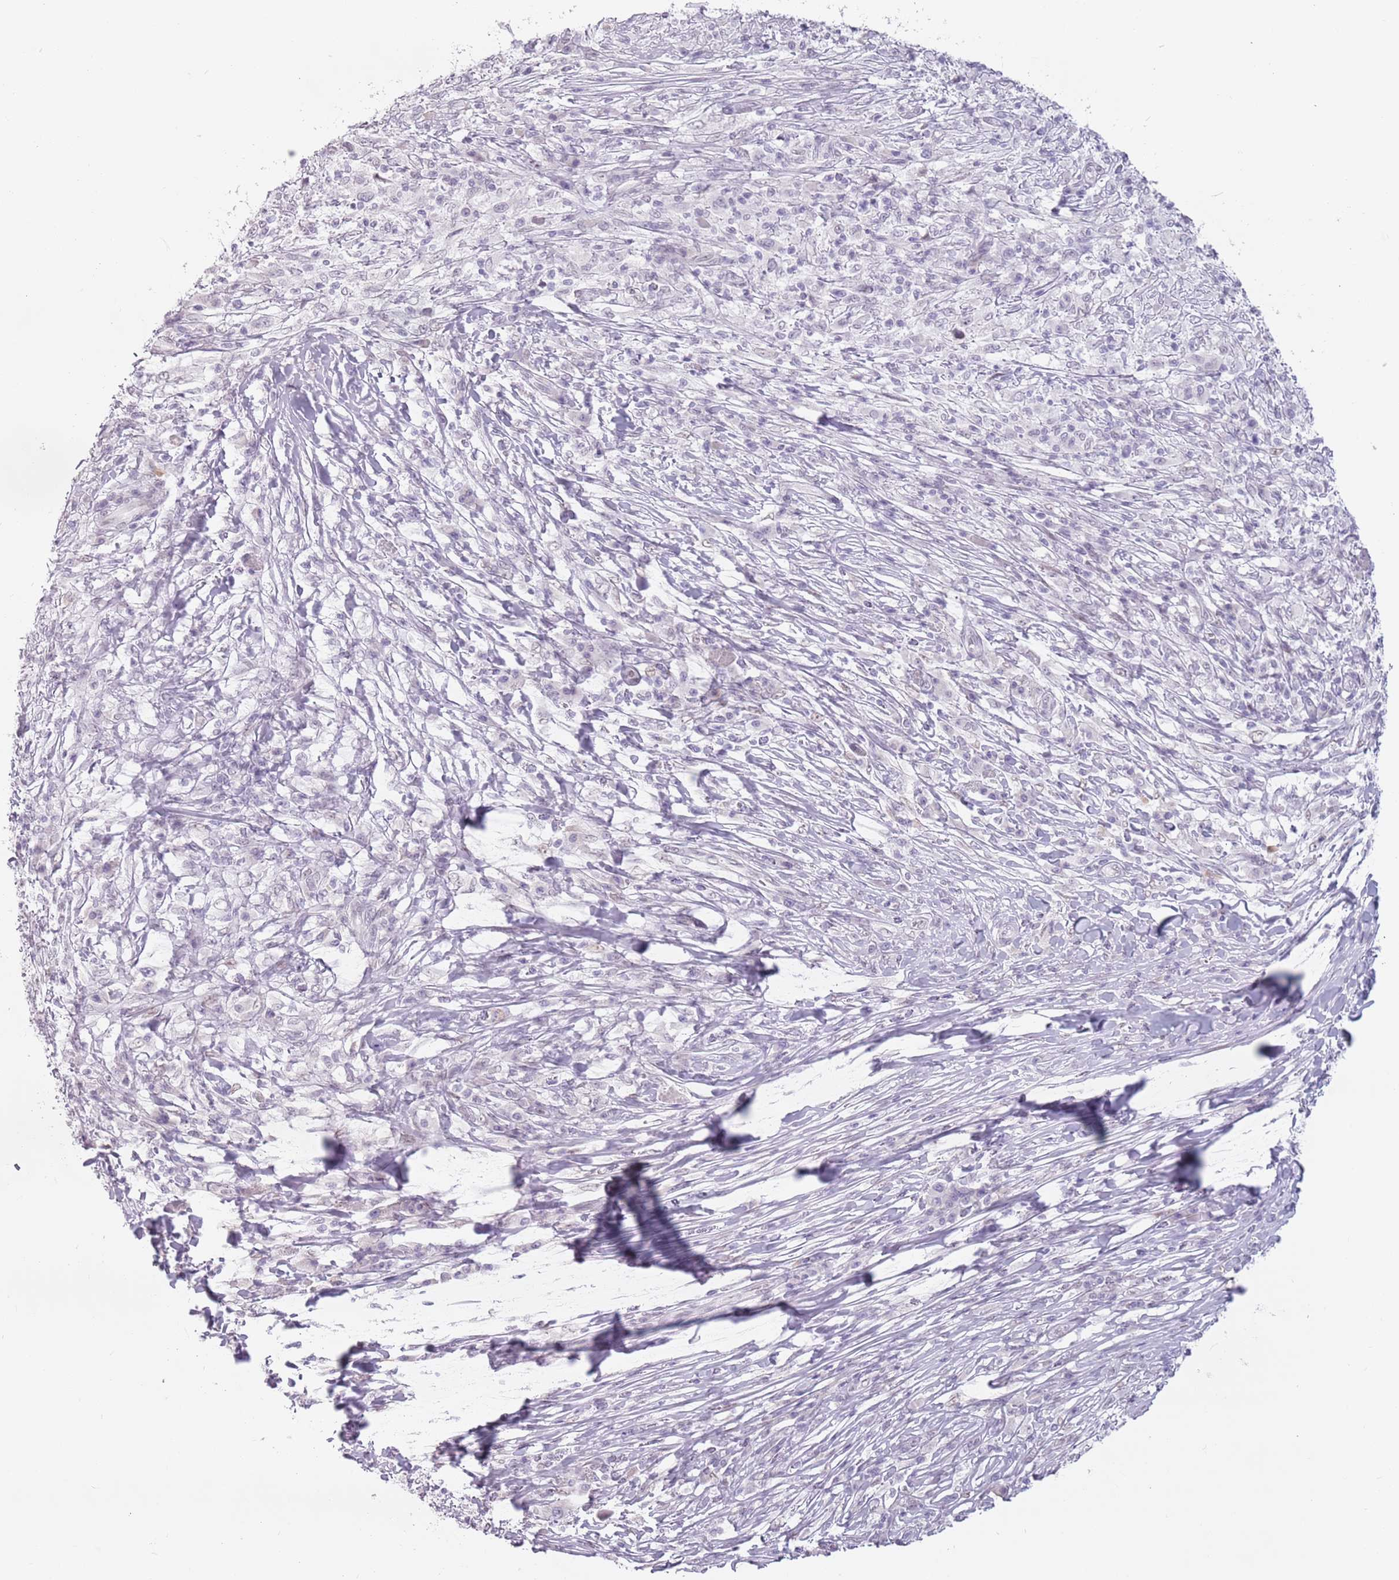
{"staining": {"intensity": "negative", "quantity": "none", "location": "none"}, "tissue": "melanoma", "cell_type": "Tumor cells", "image_type": "cancer", "snomed": [{"axis": "morphology", "description": "Malignant melanoma, NOS"}, {"axis": "topography", "description": "Skin"}], "caption": "High magnification brightfield microscopy of melanoma stained with DAB (3,3'-diaminobenzidine) (brown) and counterstained with hematoxylin (blue): tumor cells show no significant positivity.", "gene": "PTCHD1", "patient": {"sex": "male", "age": 66}}